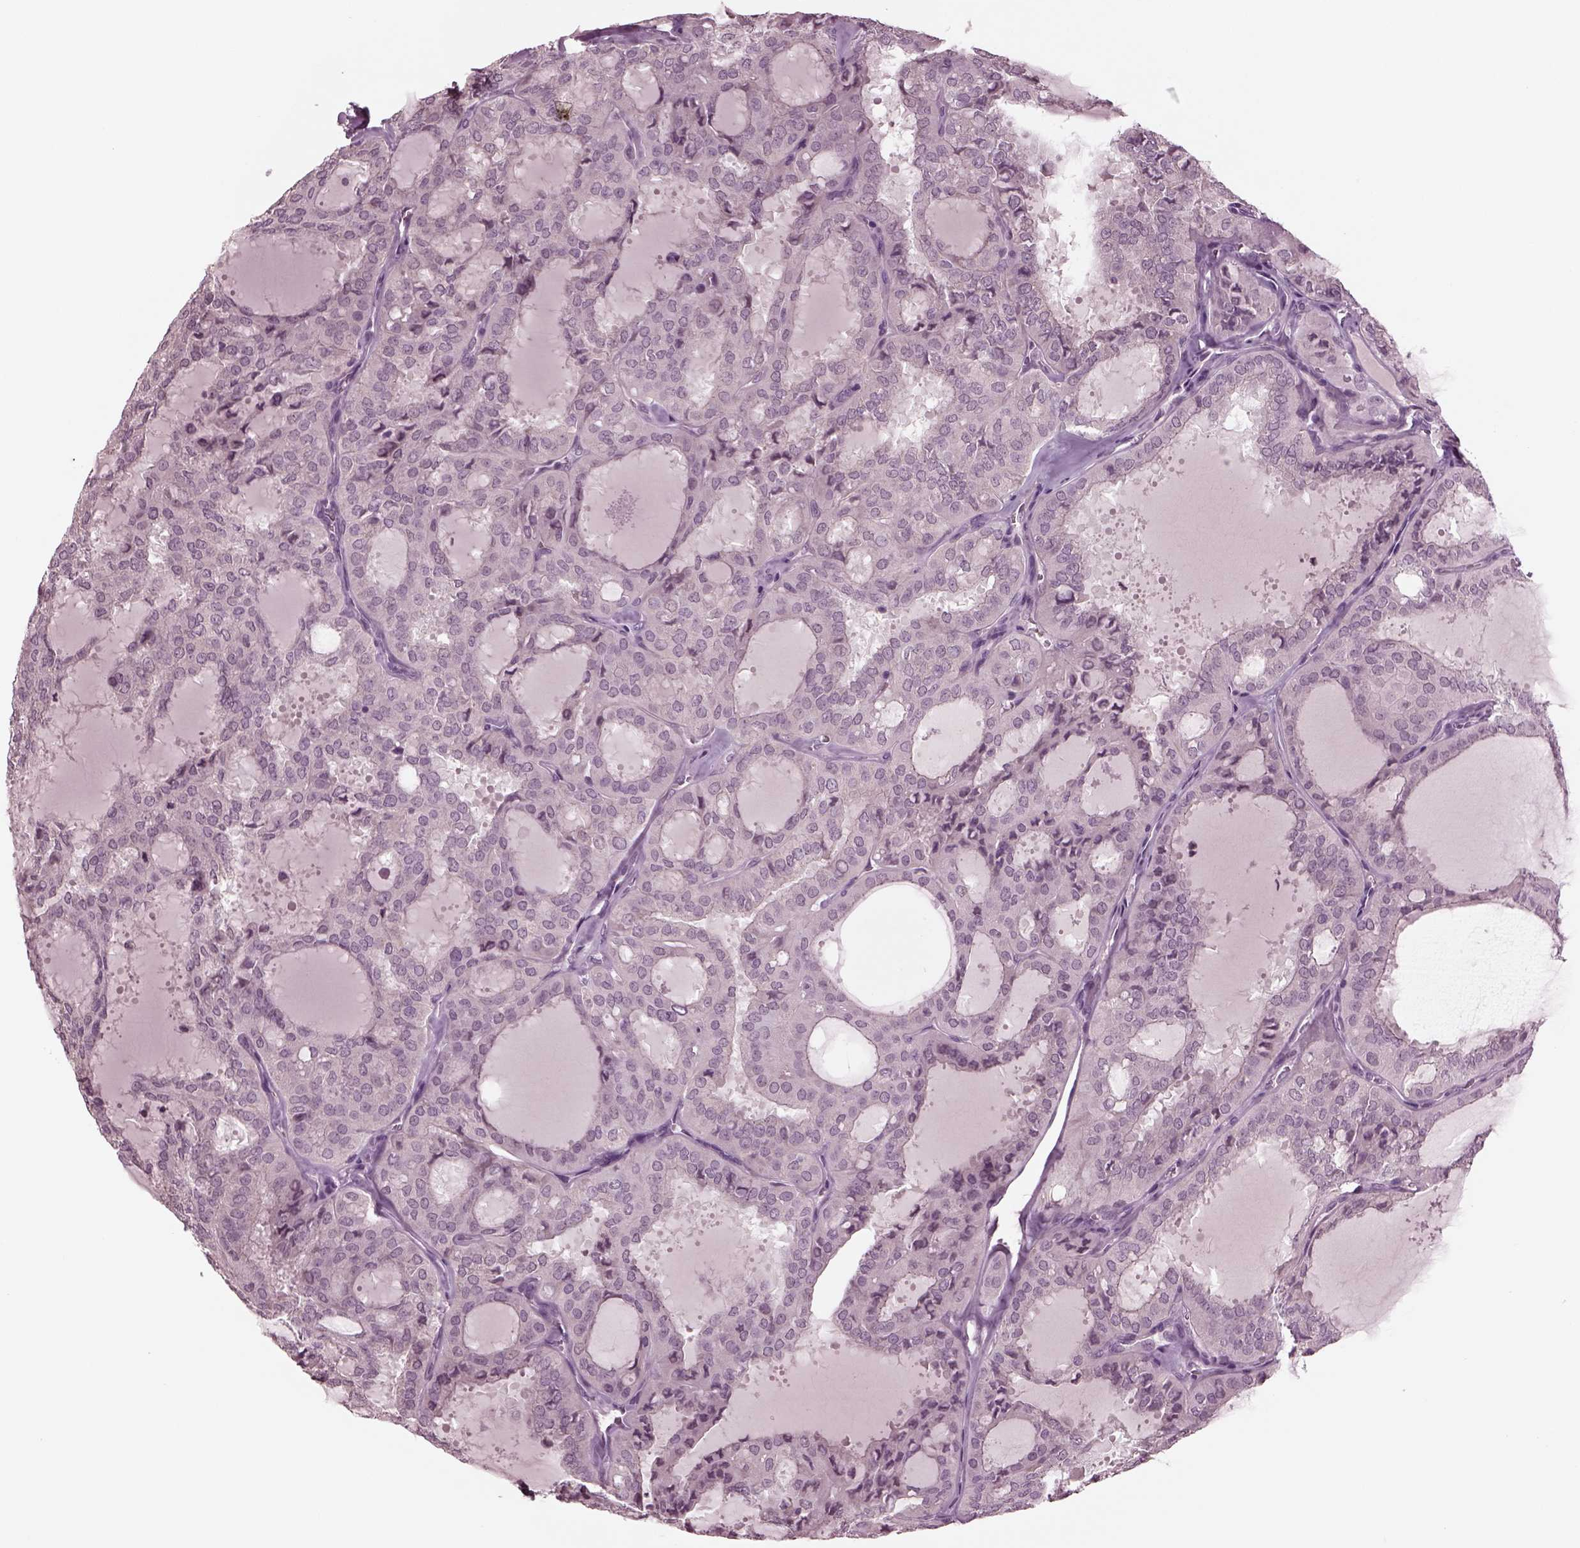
{"staining": {"intensity": "negative", "quantity": "none", "location": "none"}, "tissue": "thyroid cancer", "cell_type": "Tumor cells", "image_type": "cancer", "snomed": [{"axis": "morphology", "description": "Follicular adenoma carcinoma, NOS"}, {"axis": "topography", "description": "Thyroid gland"}], "caption": "An immunohistochemistry (IHC) histopathology image of thyroid follicular adenoma carcinoma is shown. There is no staining in tumor cells of thyroid follicular adenoma carcinoma.", "gene": "CLCN4", "patient": {"sex": "male", "age": 75}}